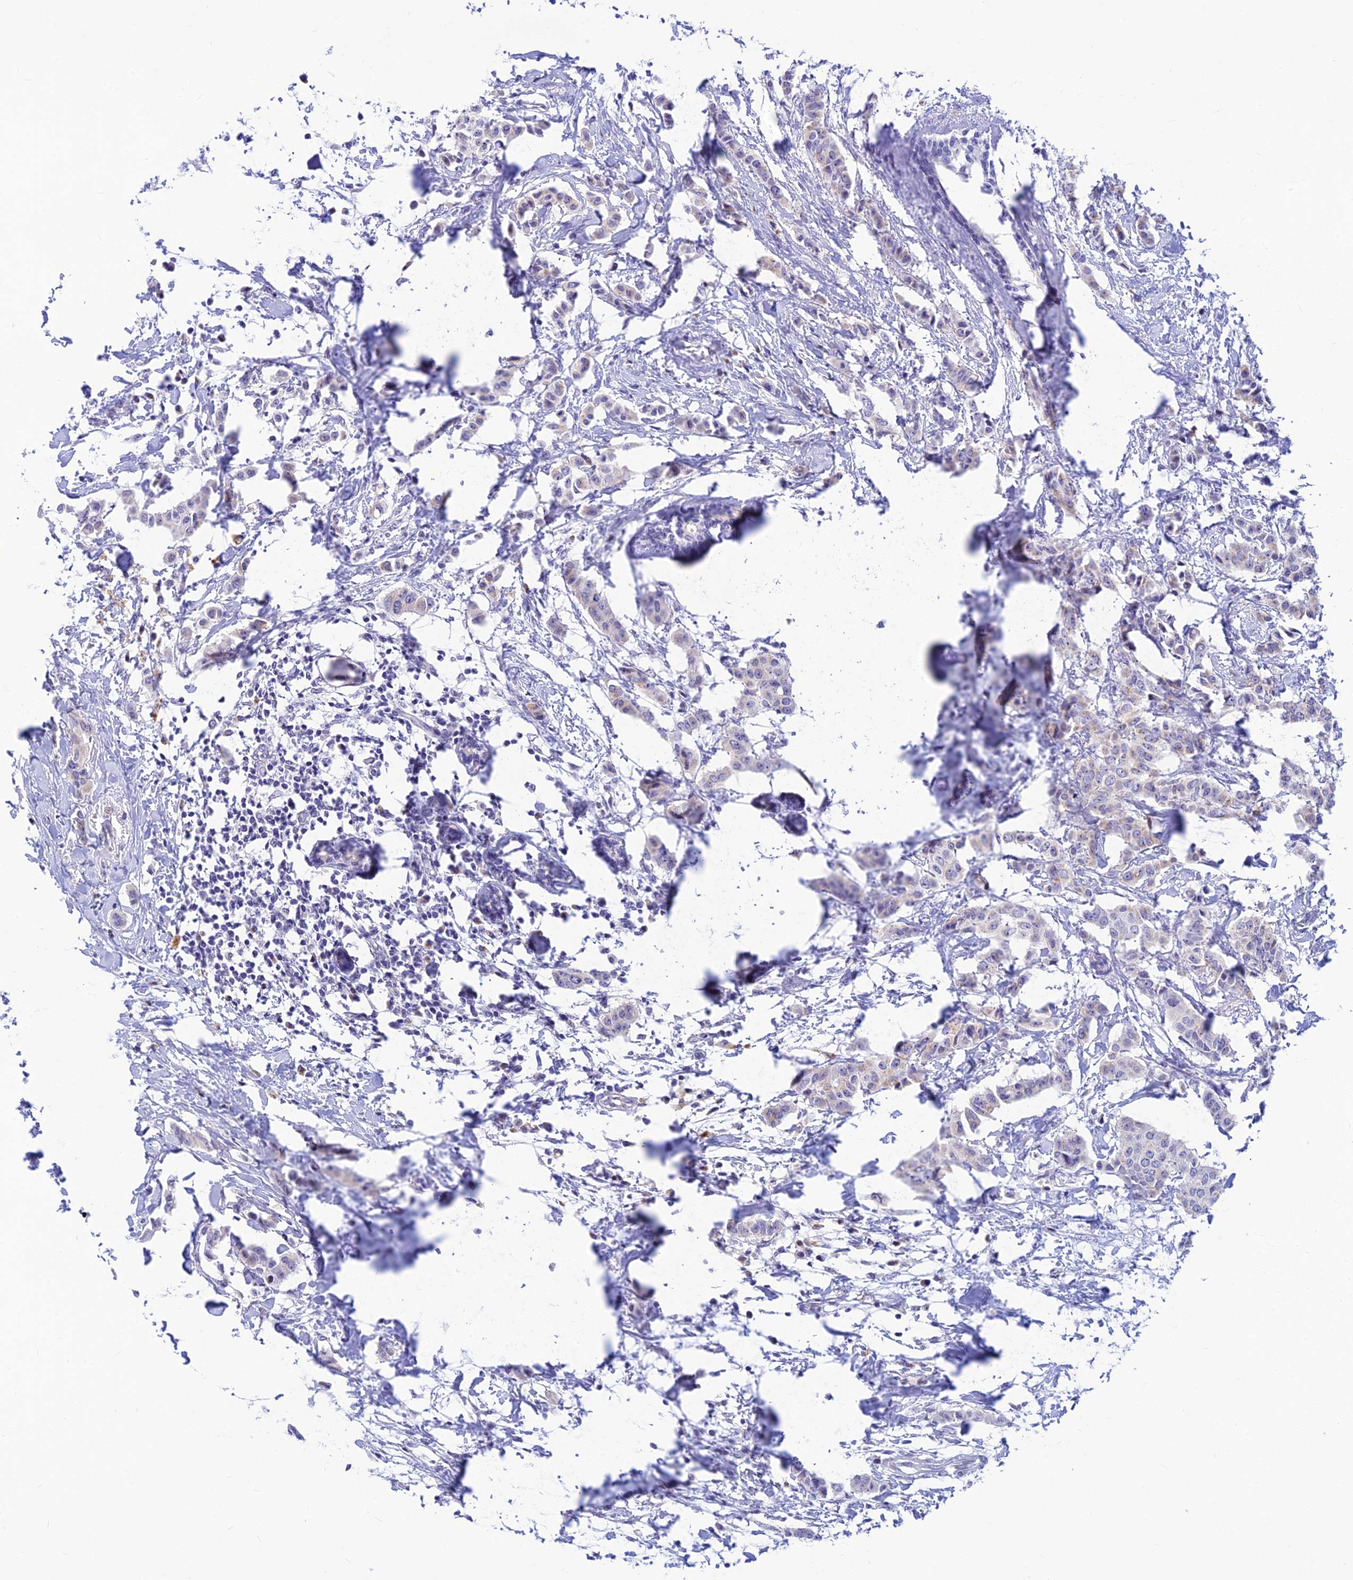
{"staining": {"intensity": "negative", "quantity": "none", "location": "none"}, "tissue": "breast cancer", "cell_type": "Tumor cells", "image_type": "cancer", "snomed": [{"axis": "morphology", "description": "Duct carcinoma"}, {"axis": "topography", "description": "Breast"}], "caption": "Human breast cancer stained for a protein using IHC demonstrates no expression in tumor cells.", "gene": "INKA1", "patient": {"sex": "female", "age": 40}}